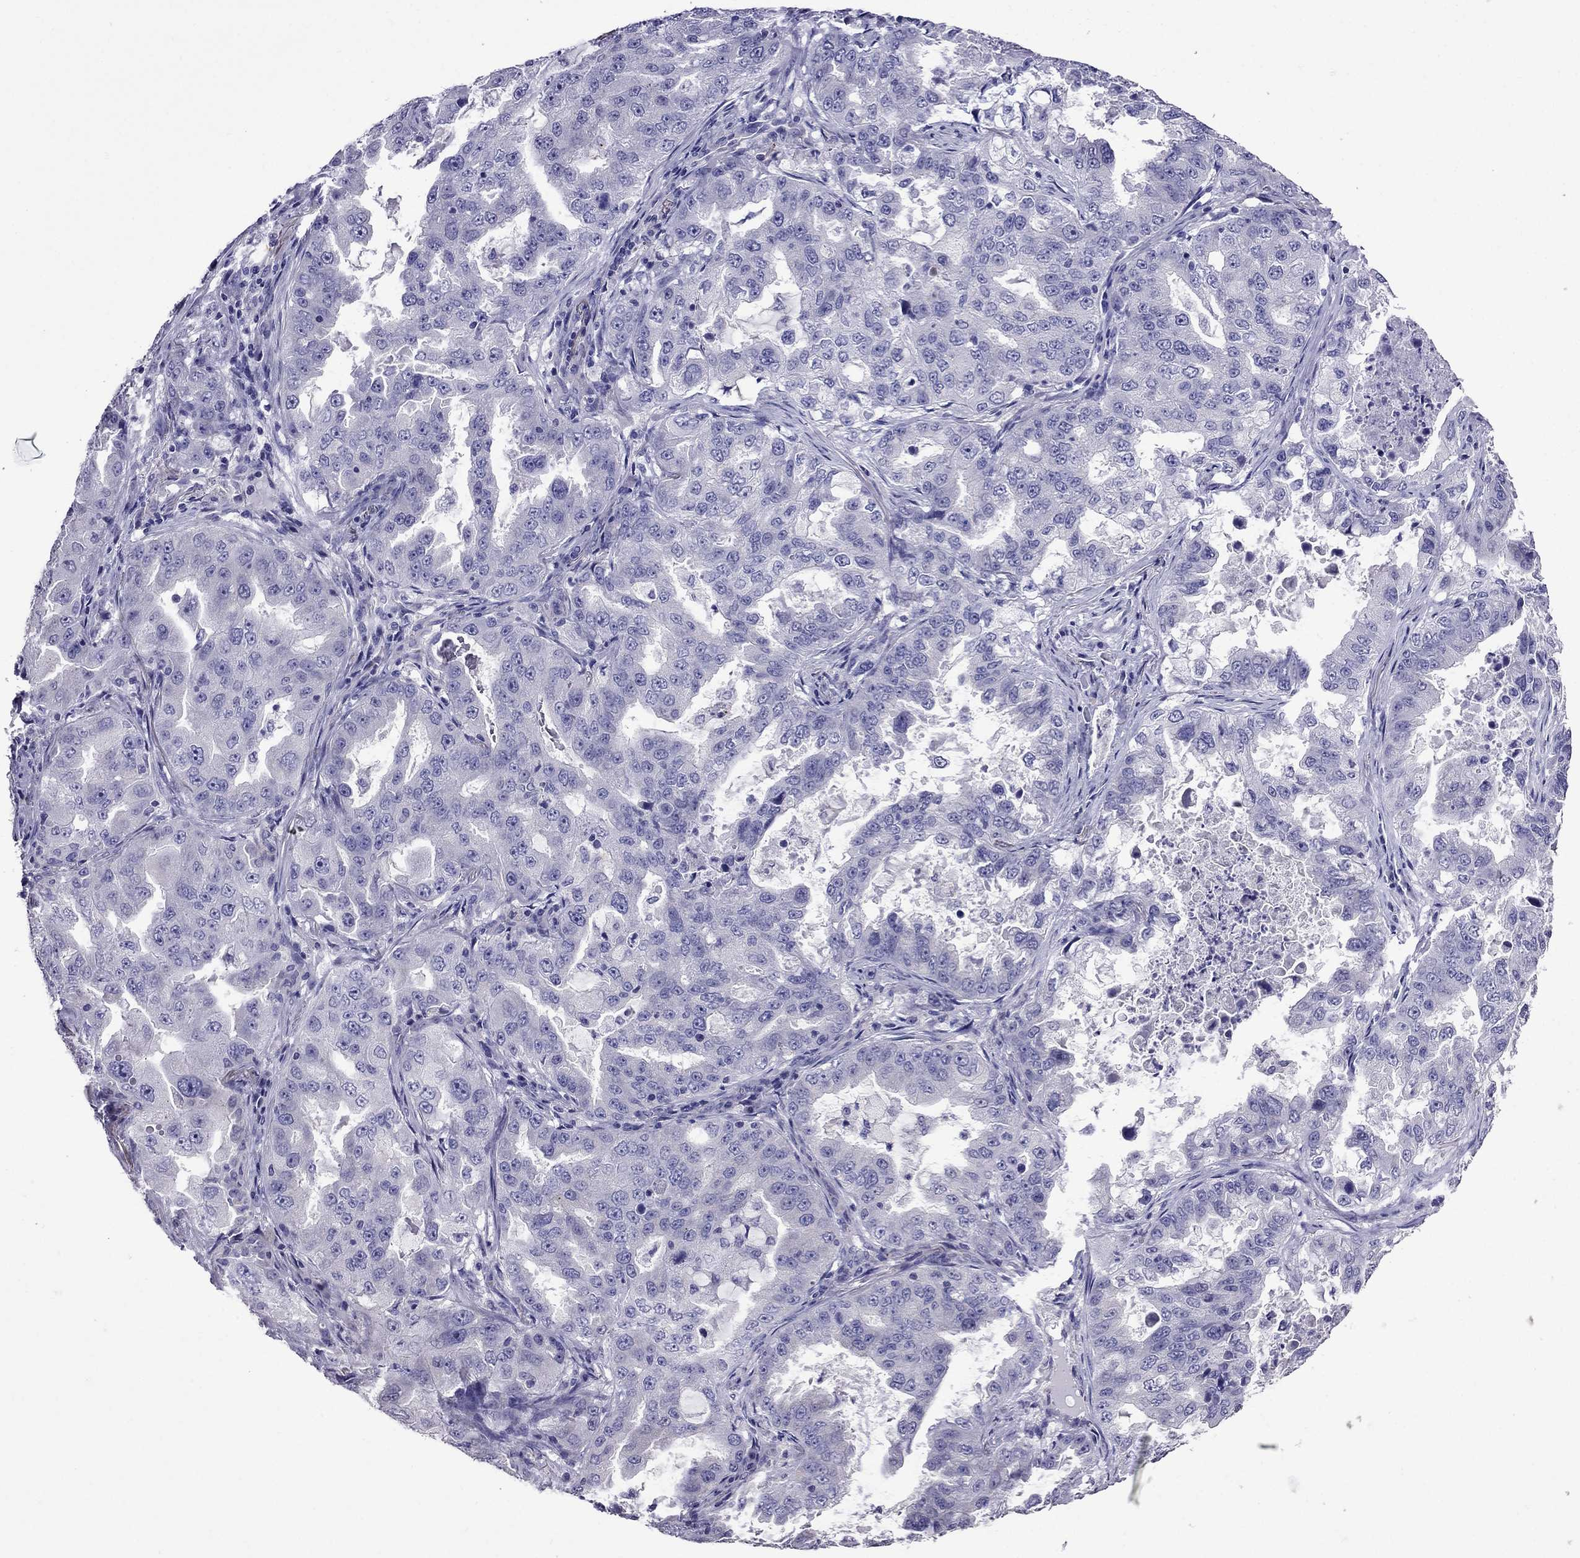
{"staining": {"intensity": "negative", "quantity": "none", "location": "none"}, "tissue": "lung cancer", "cell_type": "Tumor cells", "image_type": "cancer", "snomed": [{"axis": "morphology", "description": "Adenocarcinoma, NOS"}, {"axis": "topography", "description": "Lung"}], "caption": "Lung adenocarcinoma was stained to show a protein in brown. There is no significant positivity in tumor cells.", "gene": "OXCT2", "patient": {"sex": "female", "age": 61}}